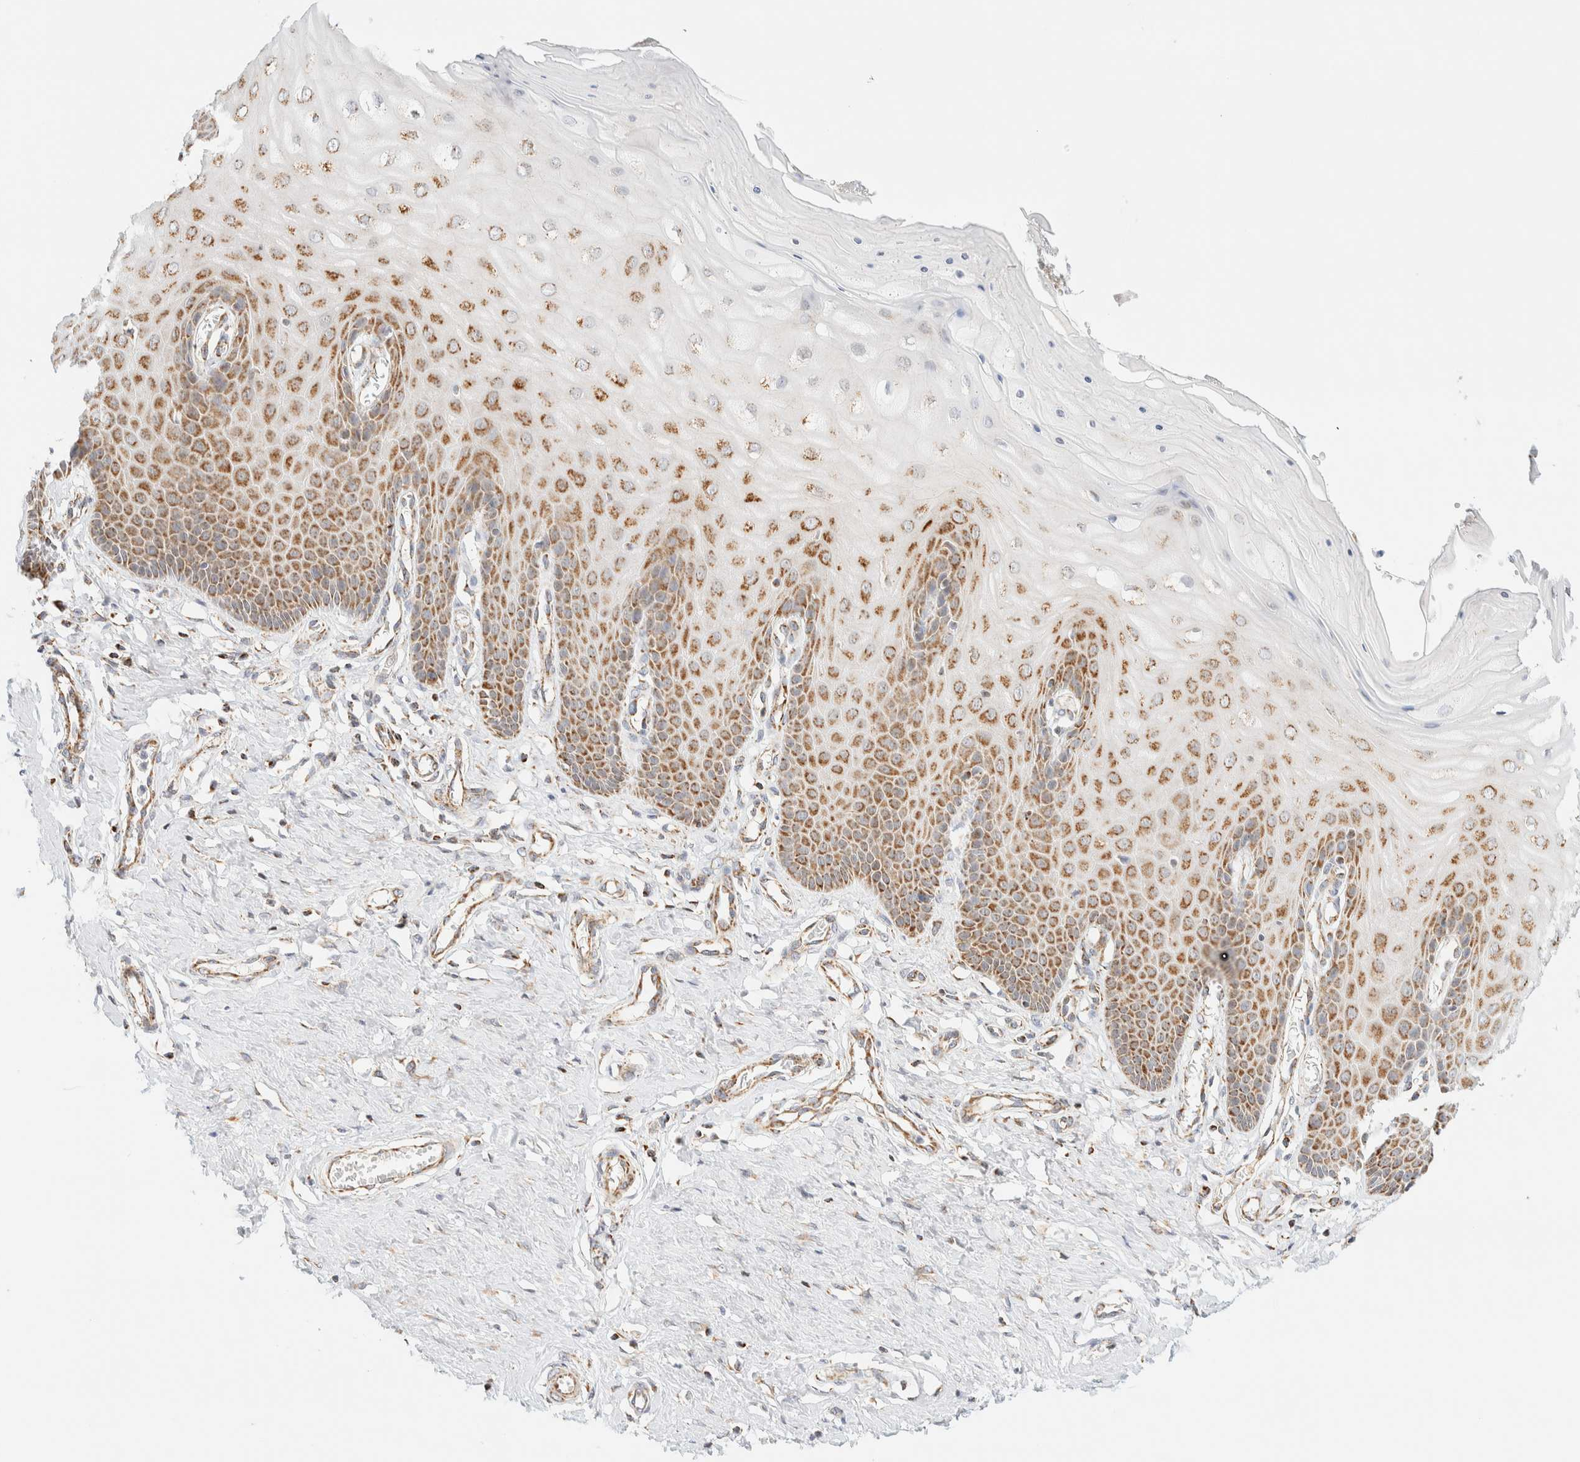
{"staining": {"intensity": "moderate", "quantity": ">75%", "location": "cytoplasmic/membranous"}, "tissue": "cervix", "cell_type": "Glandular cells", "image_type": "normal", "snomed": [{"axis": "morphology", "description": "Normal tissue, NOS"}, {"axis": "topography", "description": "Cervix"}], "caption": "Human cervix stained for a protein (brown) displays moderate cytoplasmic/membranous positive staining in approximately >75% of glandular cells.", "gene": "PPM1K", "patient": {"sex": "female", "age": 55}}